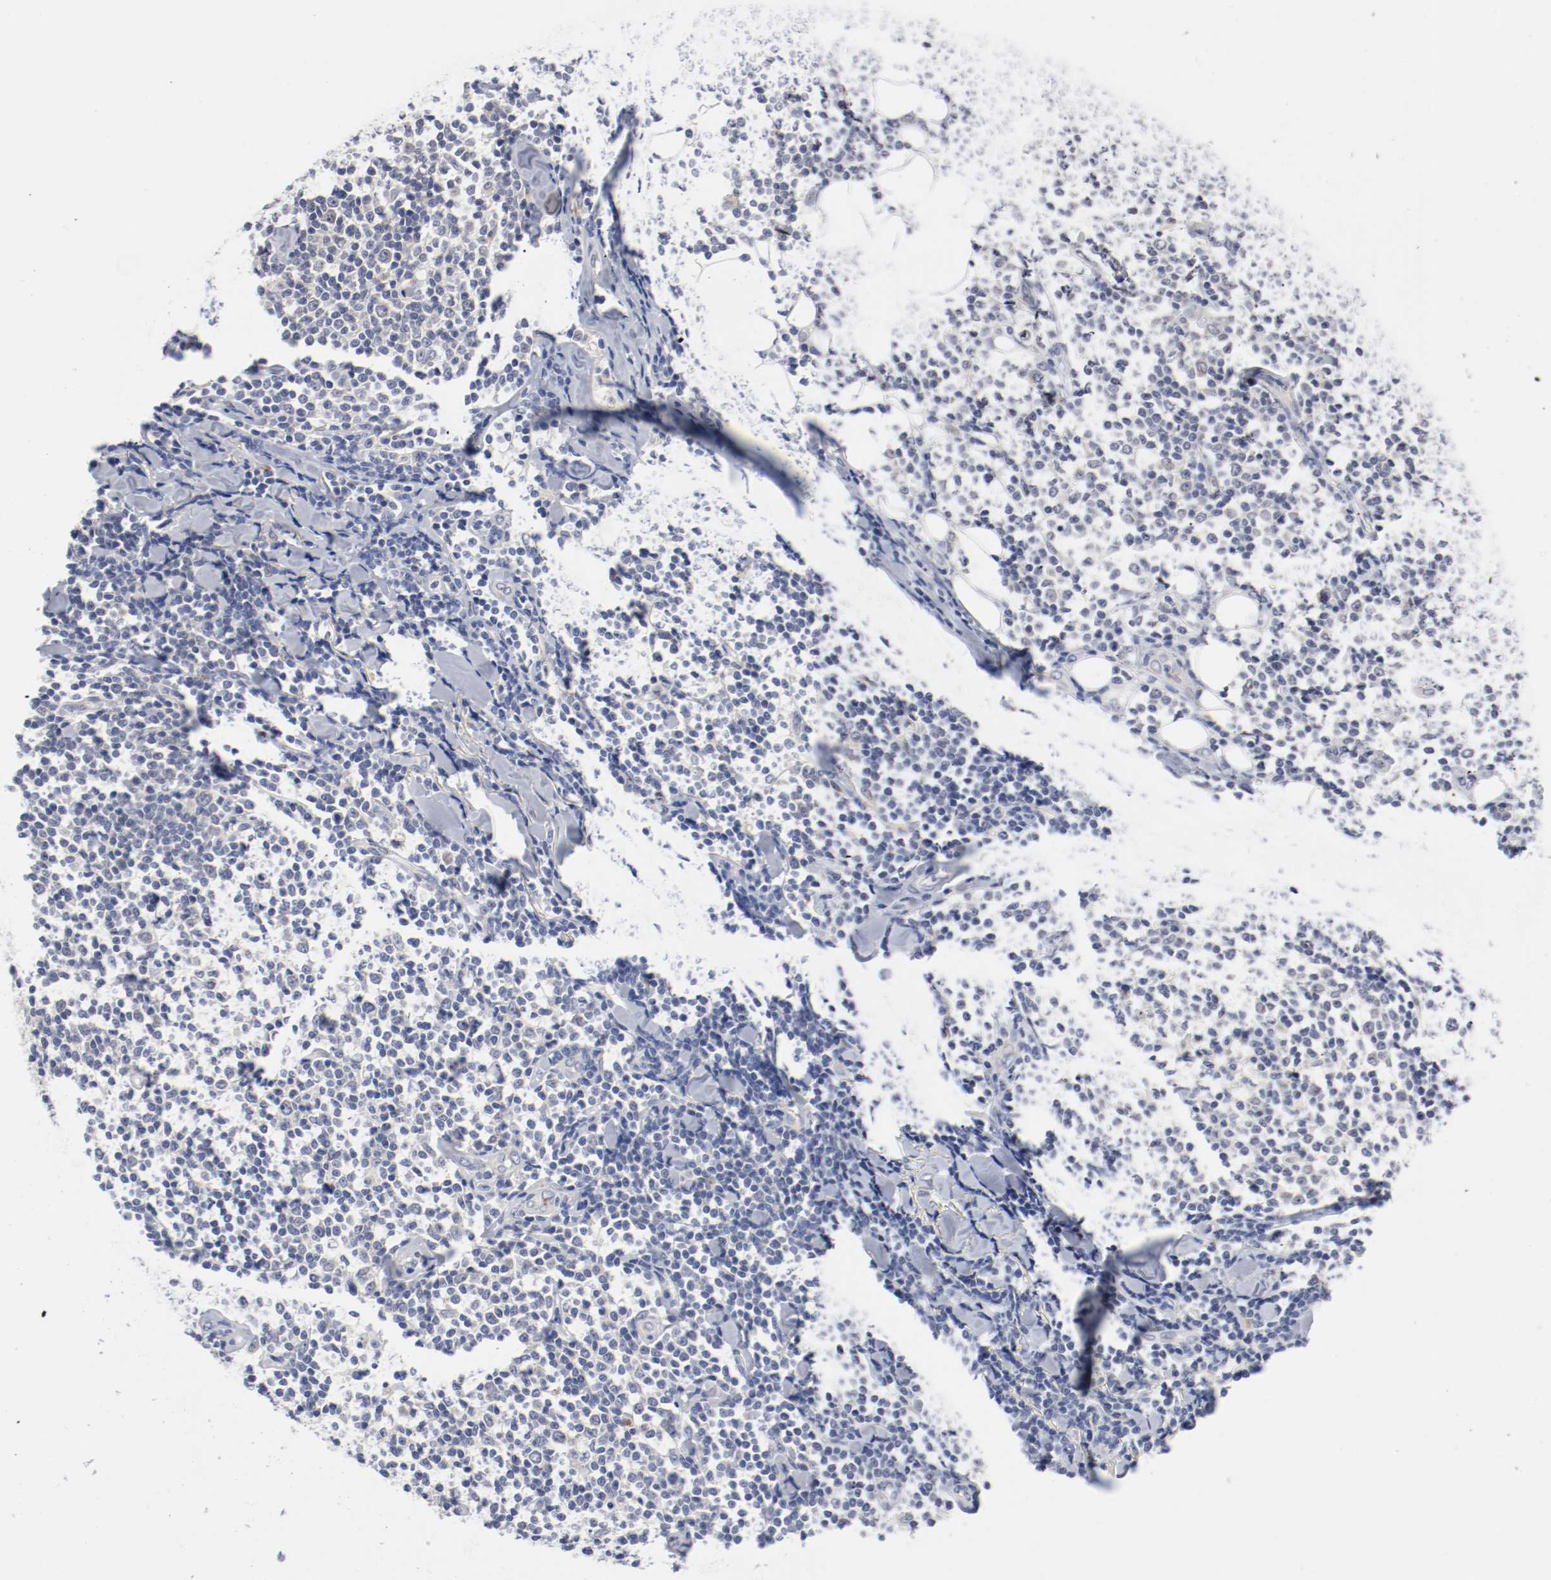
{"staining": {"intensity": "negative", "quantity": "none", "location": "none"}, "tissue": "lymphoma", "cell_type": "Tumor cells", "image_type": "cancer", "snomed": [{"axis": "morphology", "description": "Malignant lymphoma, non-Hodgkin's type, Low grade"}, {"axis": "topography", "description": "Soft tissue"}], "caption": "DAB (3,3'-diaminobenzidine) immunohistochemical staining of human lymphoma shows no significant staining in tumor cells. (DAB (3,3'-diaminobenzidine) immunohistochemistry (IHC) visualized using brightfield microscopy, high magnification).", "gene": "GPR143", "patient": {"sex": "male", "age": 92}}